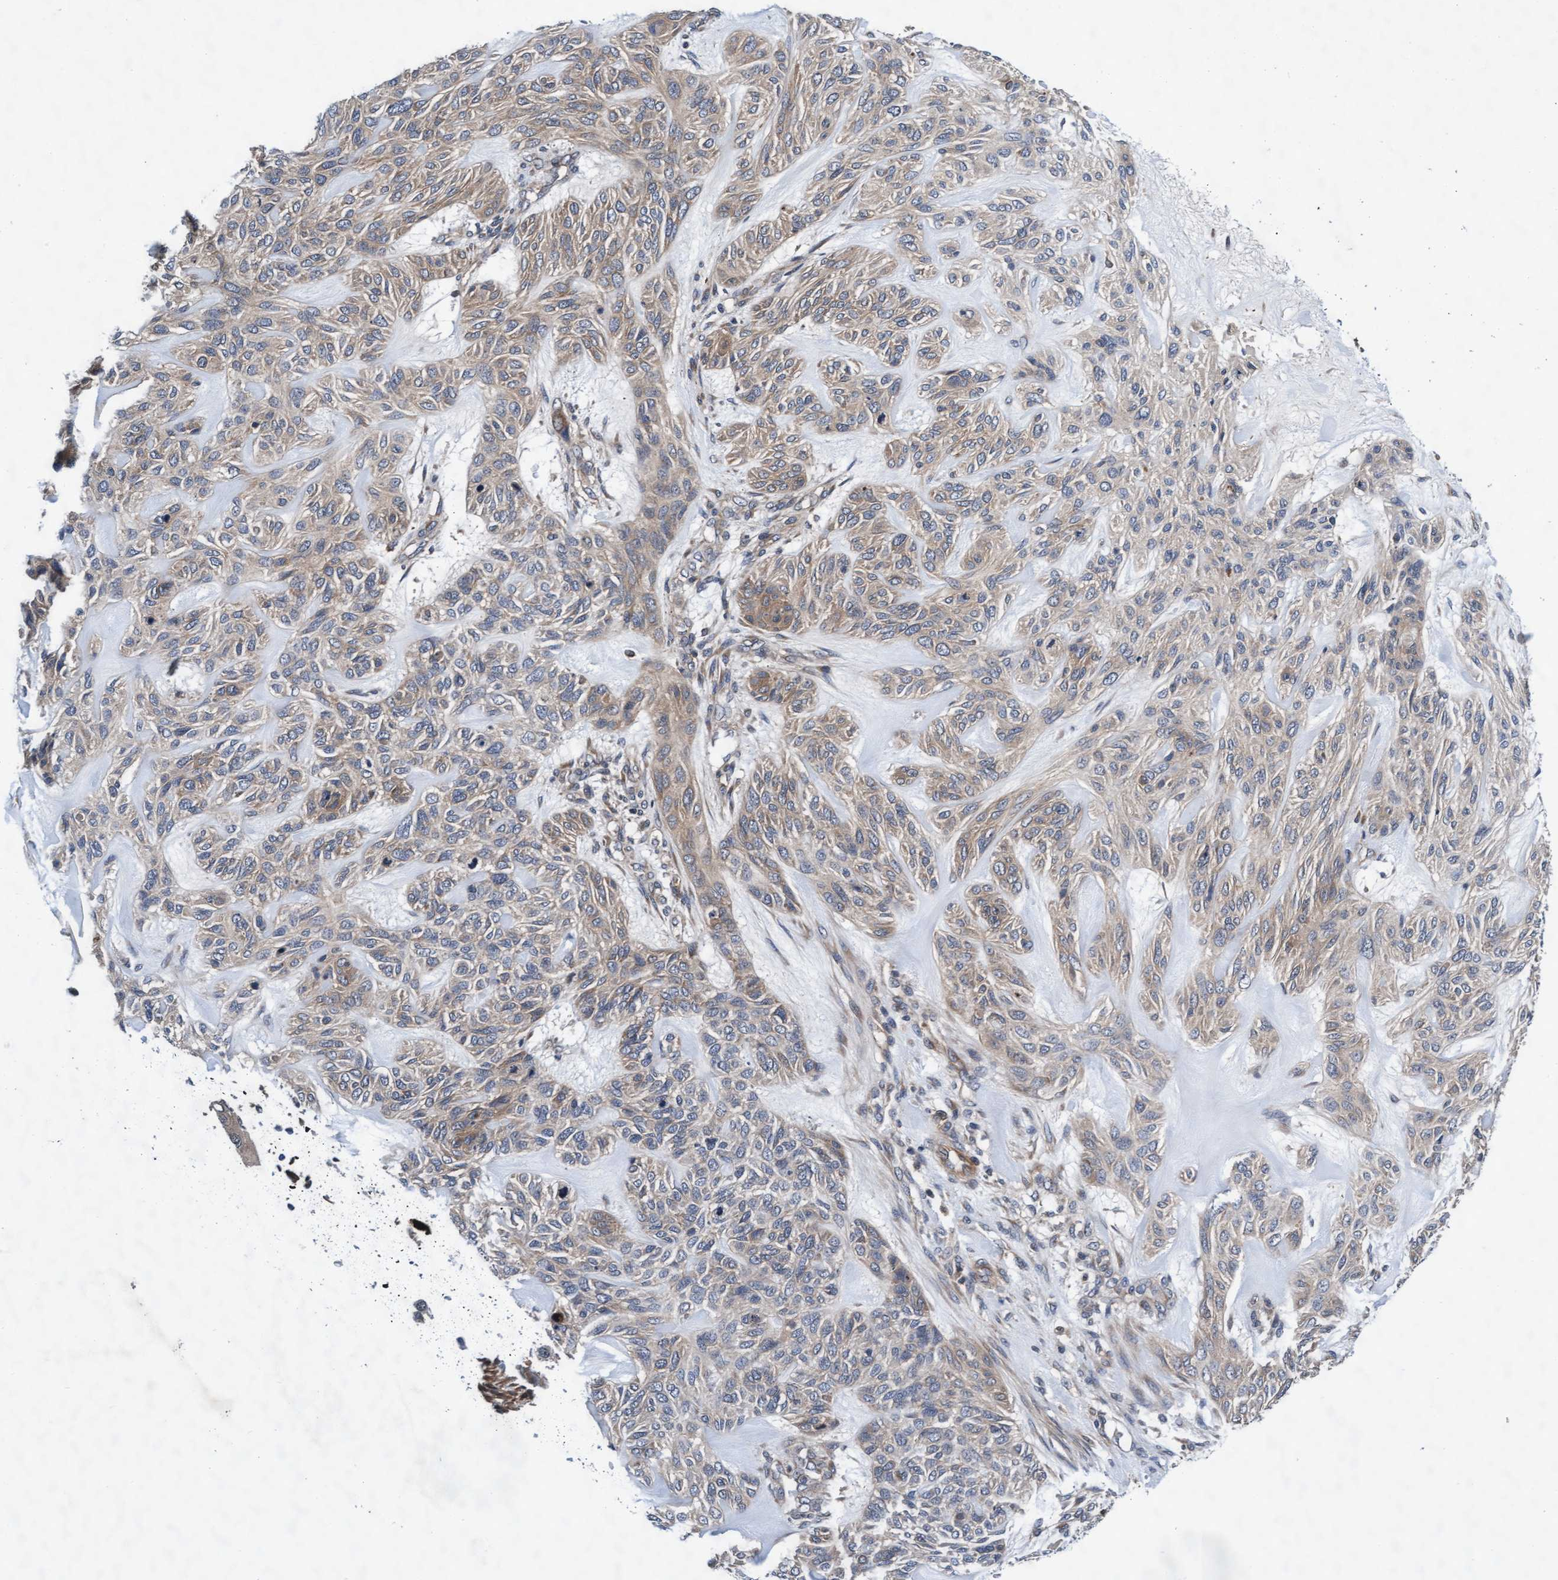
{"staining": {"intensity": "weak", "quantity": ">75%", "location": "cytoplasmic/membranous"}, "tissue": "skin cancer", "cell_type": "Tumor cells", "image_type": "cancer", "snomed": [{"axis": "morphology", "description": "Basal cell carcinoma"}, {"axis": "topography", "description": "Skin"}], "caption": "Protein expression analysis of skin basal cell carcinoma demonstrates weak cytoplasmic/membranous positivity in approximately >75% of tumor cells.", "gene": "EFCAB13", "patient": {"sex": "male", "age": 55}}